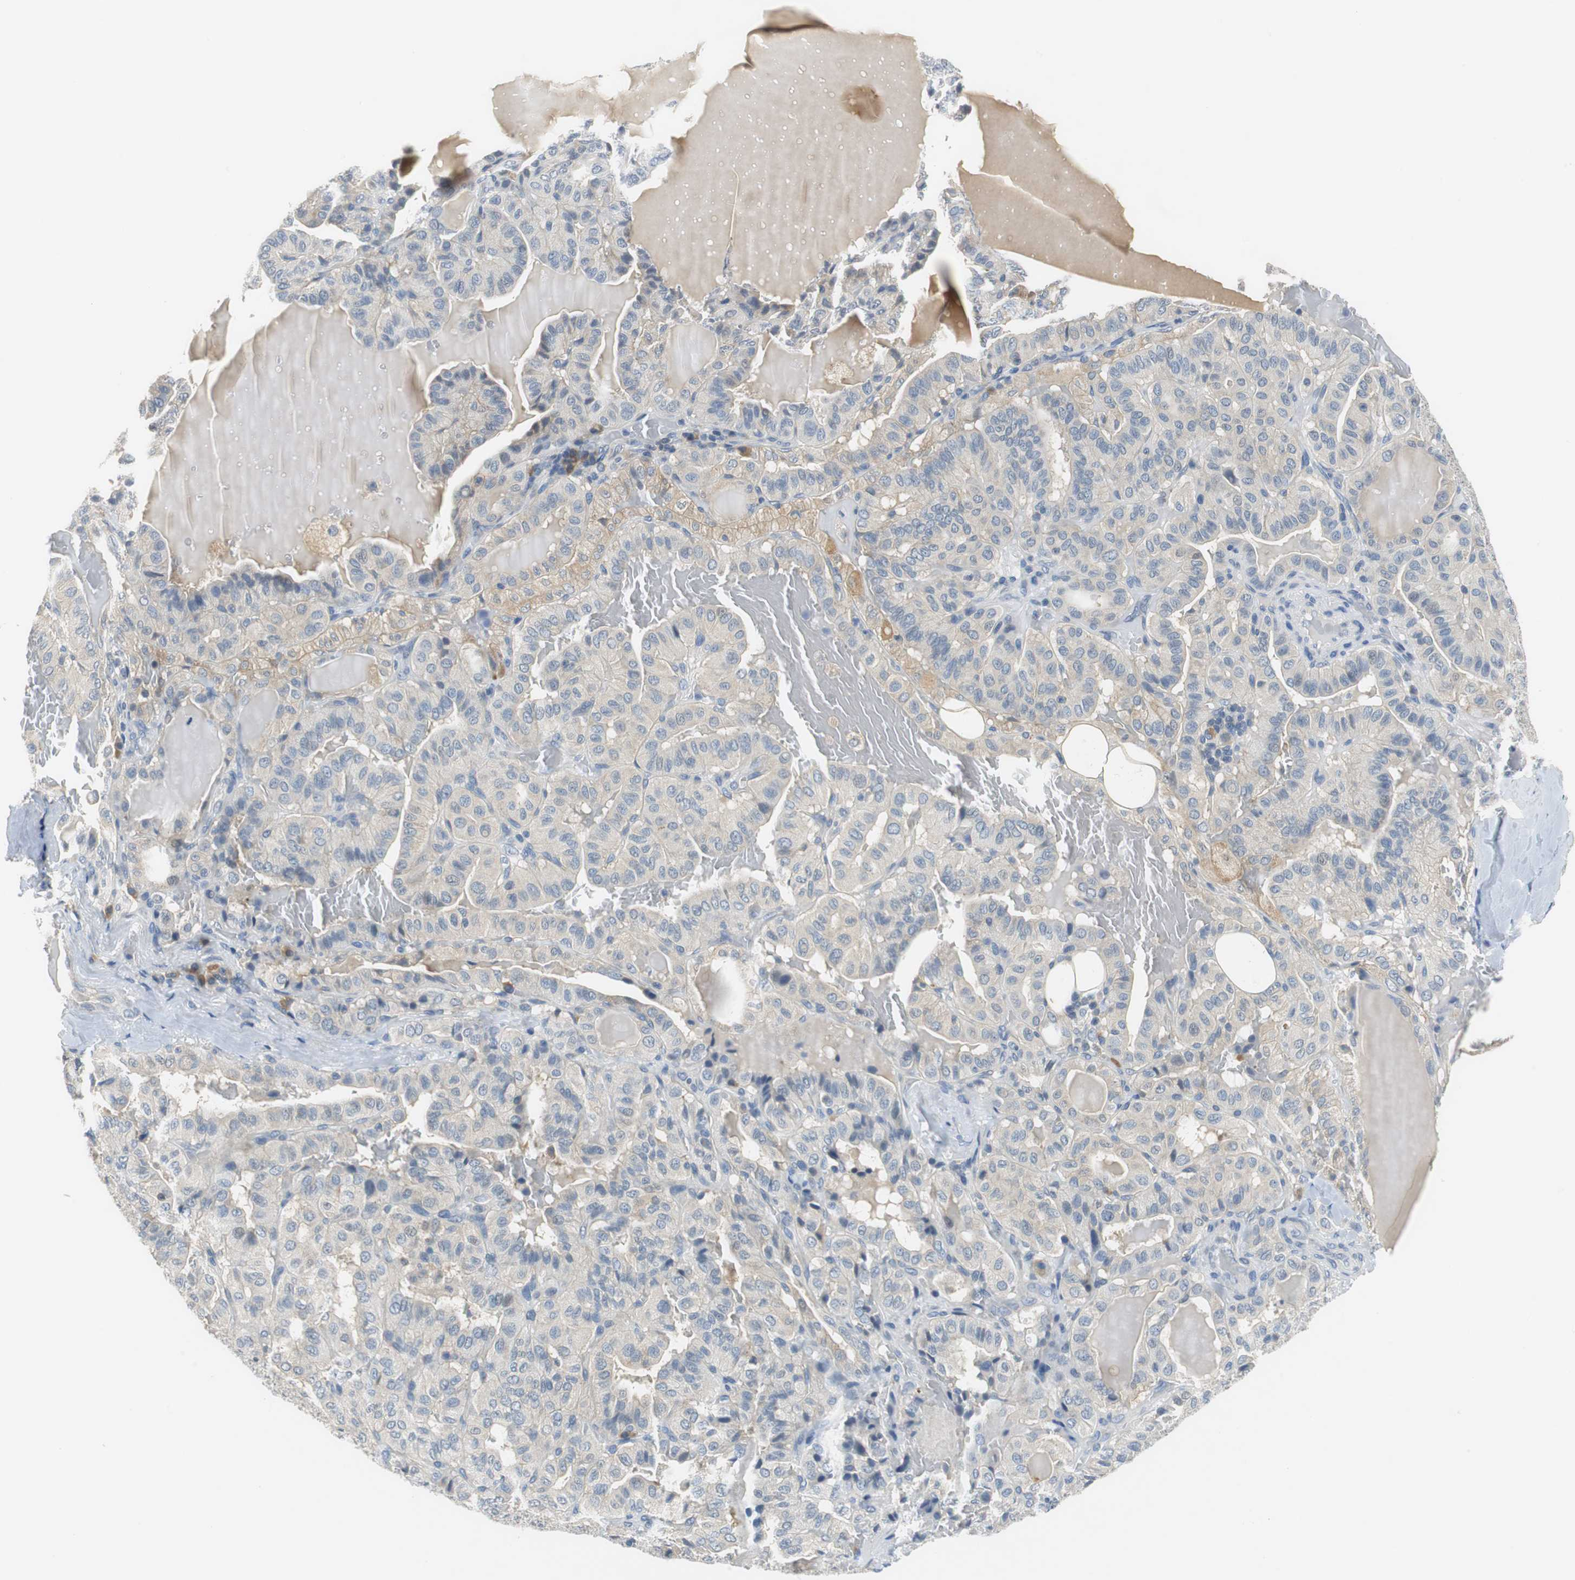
{"staining": {"intensity": "weak", "quantity": "25%-75%", "location": "cytoplasmic/membranous"}, "tissue": "thyroid cancer", "cell_type": "Tumor cells", "image_type": "cancer", "snomed": [{"axis": "morphology", "description": "Papillary adenocarcinoma, NOS"}, {"axis": "topography", "description": "Thyroid gland"}], "caption": "Thyroid papillary adenocarcinoma tissue demonstrates weak cytoplasmic/membranous expression in about 25%-75% of tumor cells, visualized by immunohistochemistry. The staining is performed using DAB brown chromogen to label protein expression. The nuclei are counter-stained blue using hematoxylin.", "gene": "GLCCI1", "patient": {"sex": "male", "age": 77}}